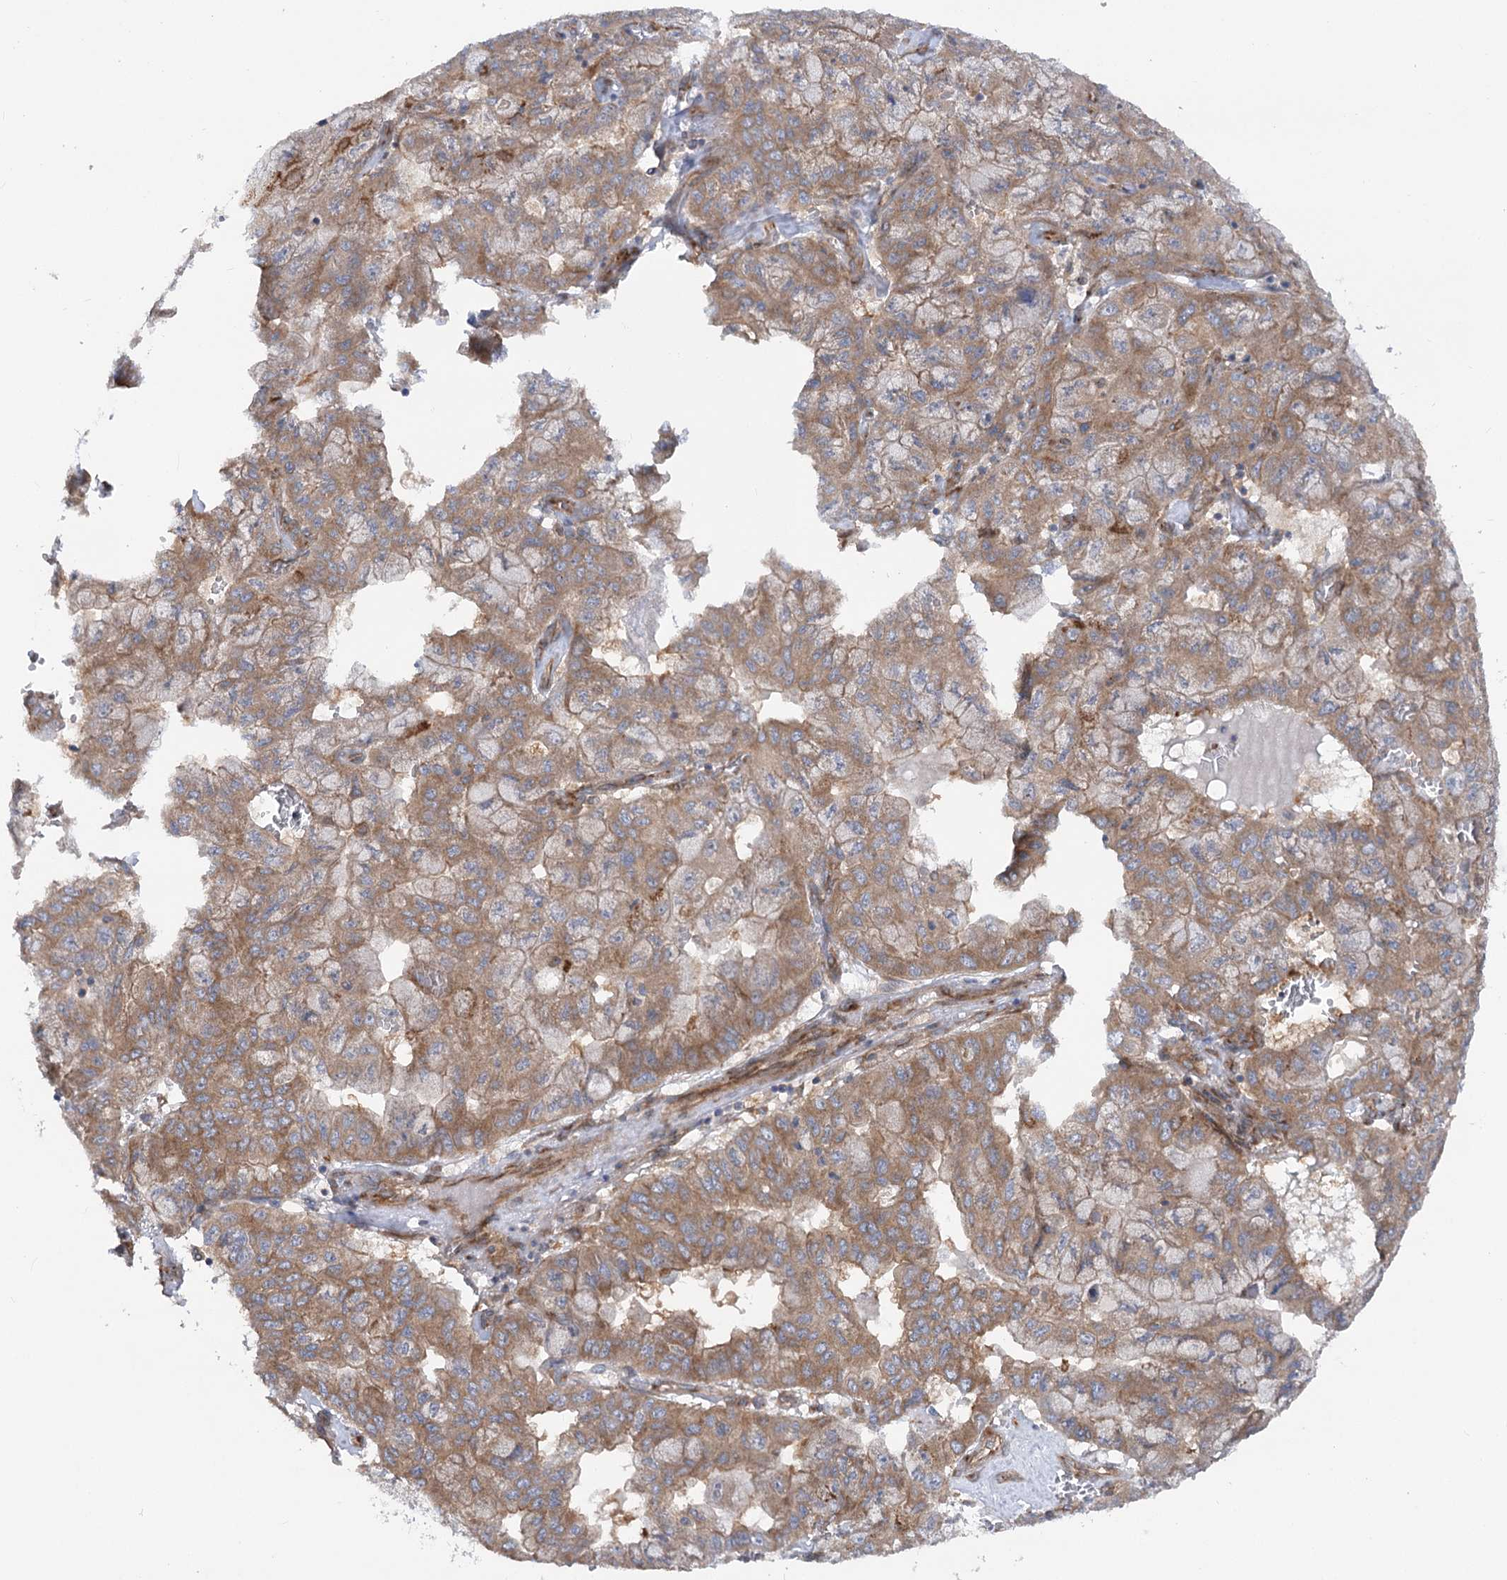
{"staining": {"intensity": "moderate", "quantity": ">75%", "location": "cytoplasmic/membranous"}, "tissue": "pancreatic cancer", "cell_type": "Tumor cells", "image_type": "cancer", "snomed": [{"axis": "morphology", "description": "Adenocarcinoma, NOS"}, {"axis": "topography", "description": "Pancreas"}], "caption": "Moderate cytoplasmic/membranous protein staining is identified in approximately >75% of tumor cells in adenocarcinoma (pancreatic). (DAB IHC, brown staining for protein, blue staining for nuclei).", "gene": "SCN11A", "patient": {"sex": "male", "age": 51}}